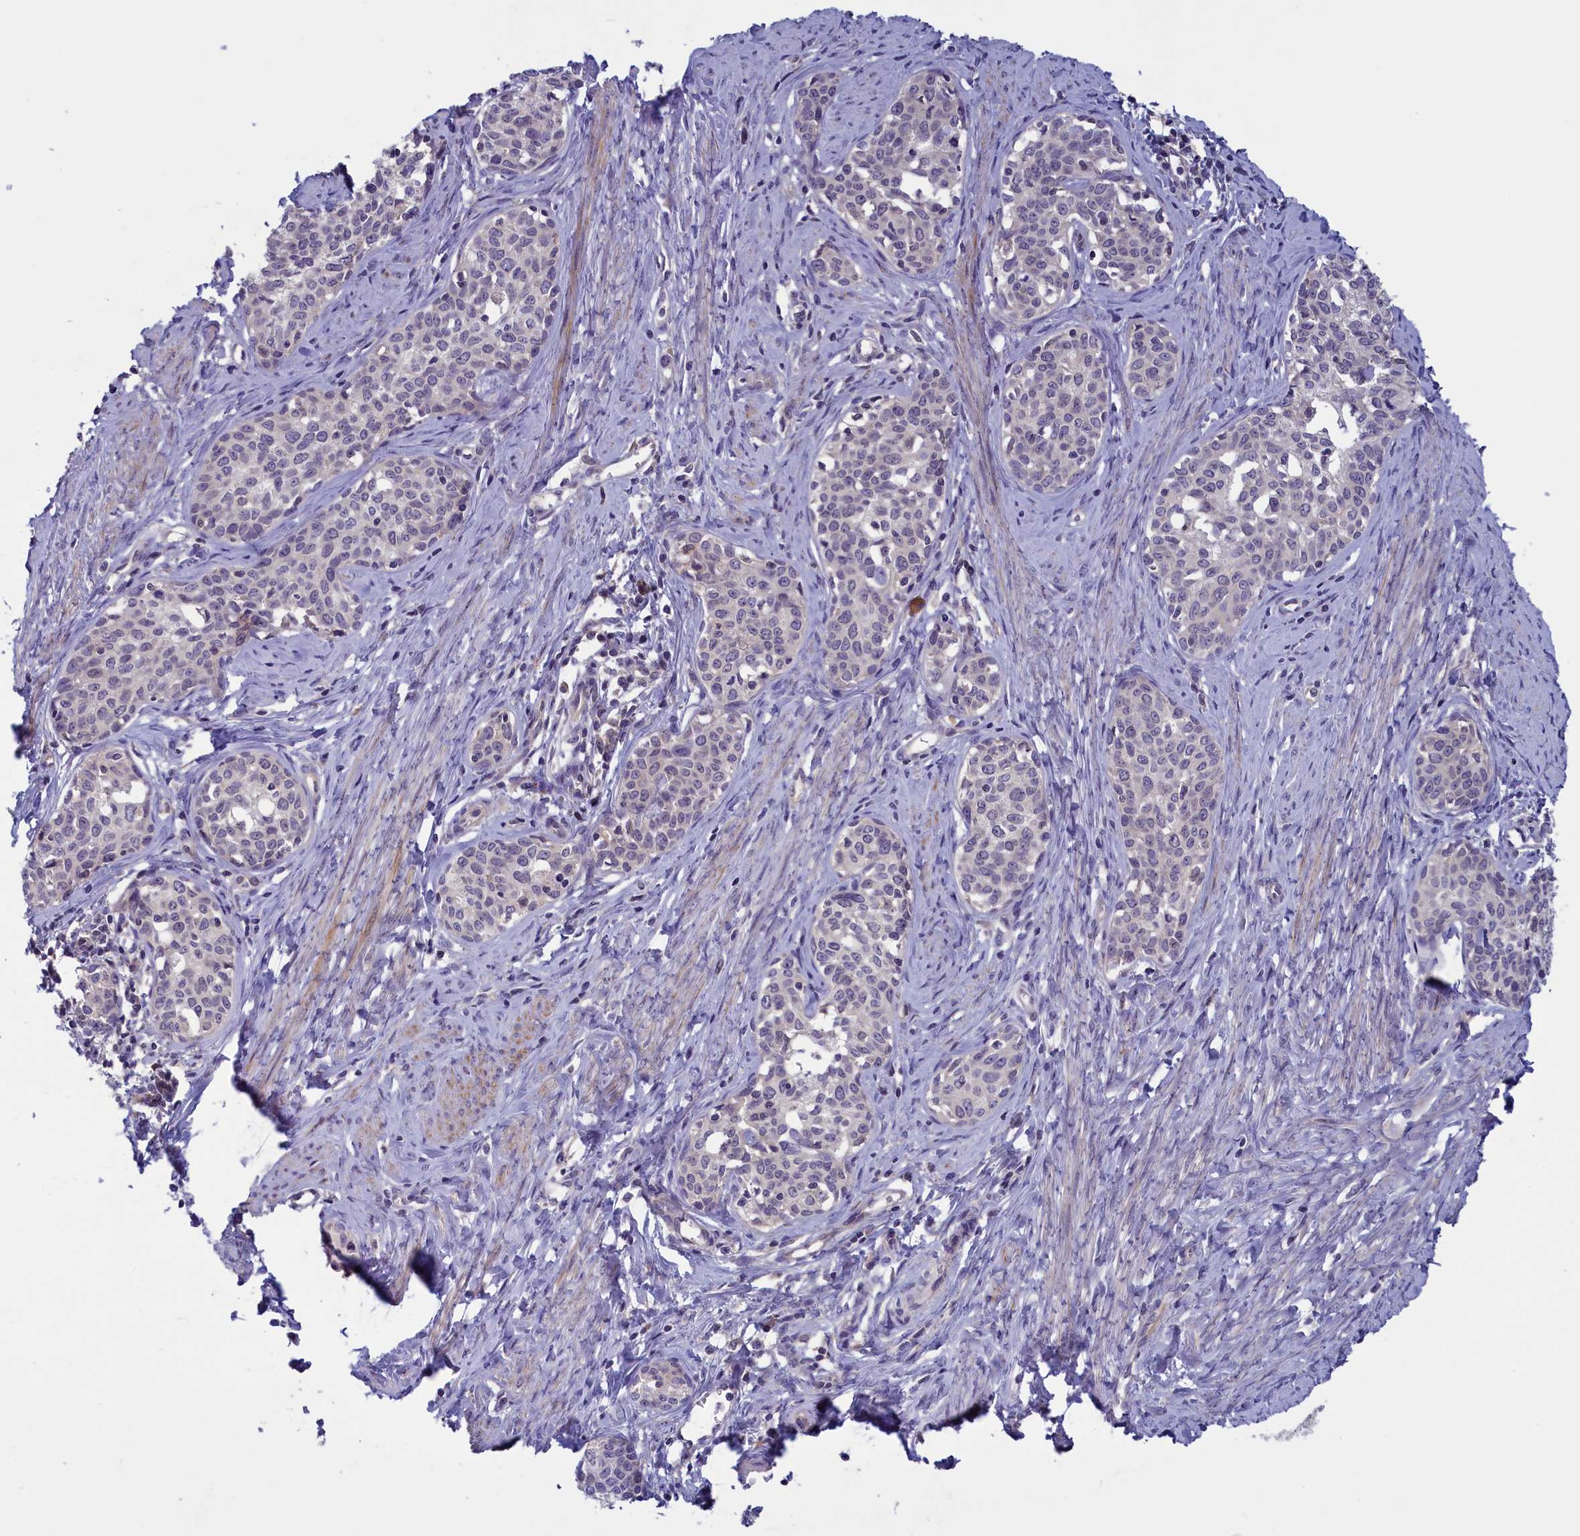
{"staining": {"intensity": "weak", "quantity": "<25%", "location": "cytoplasmic/membranous"}, "tissue": "cervical cancer", "cell_type": "Tumor cells", "image_type": "cancer", "snomed": [{"axis": "morphology", "description": "Squamous cell carcinoma, NOS"}, {"axis": "topography", "description": "Cervix"}], "caption": "There is no significant staining in tumor cells of cervical cancer (squamous cell carcinoma).", "gene": "NUBP1", "patient": {"sex": "female", "age": 52}}